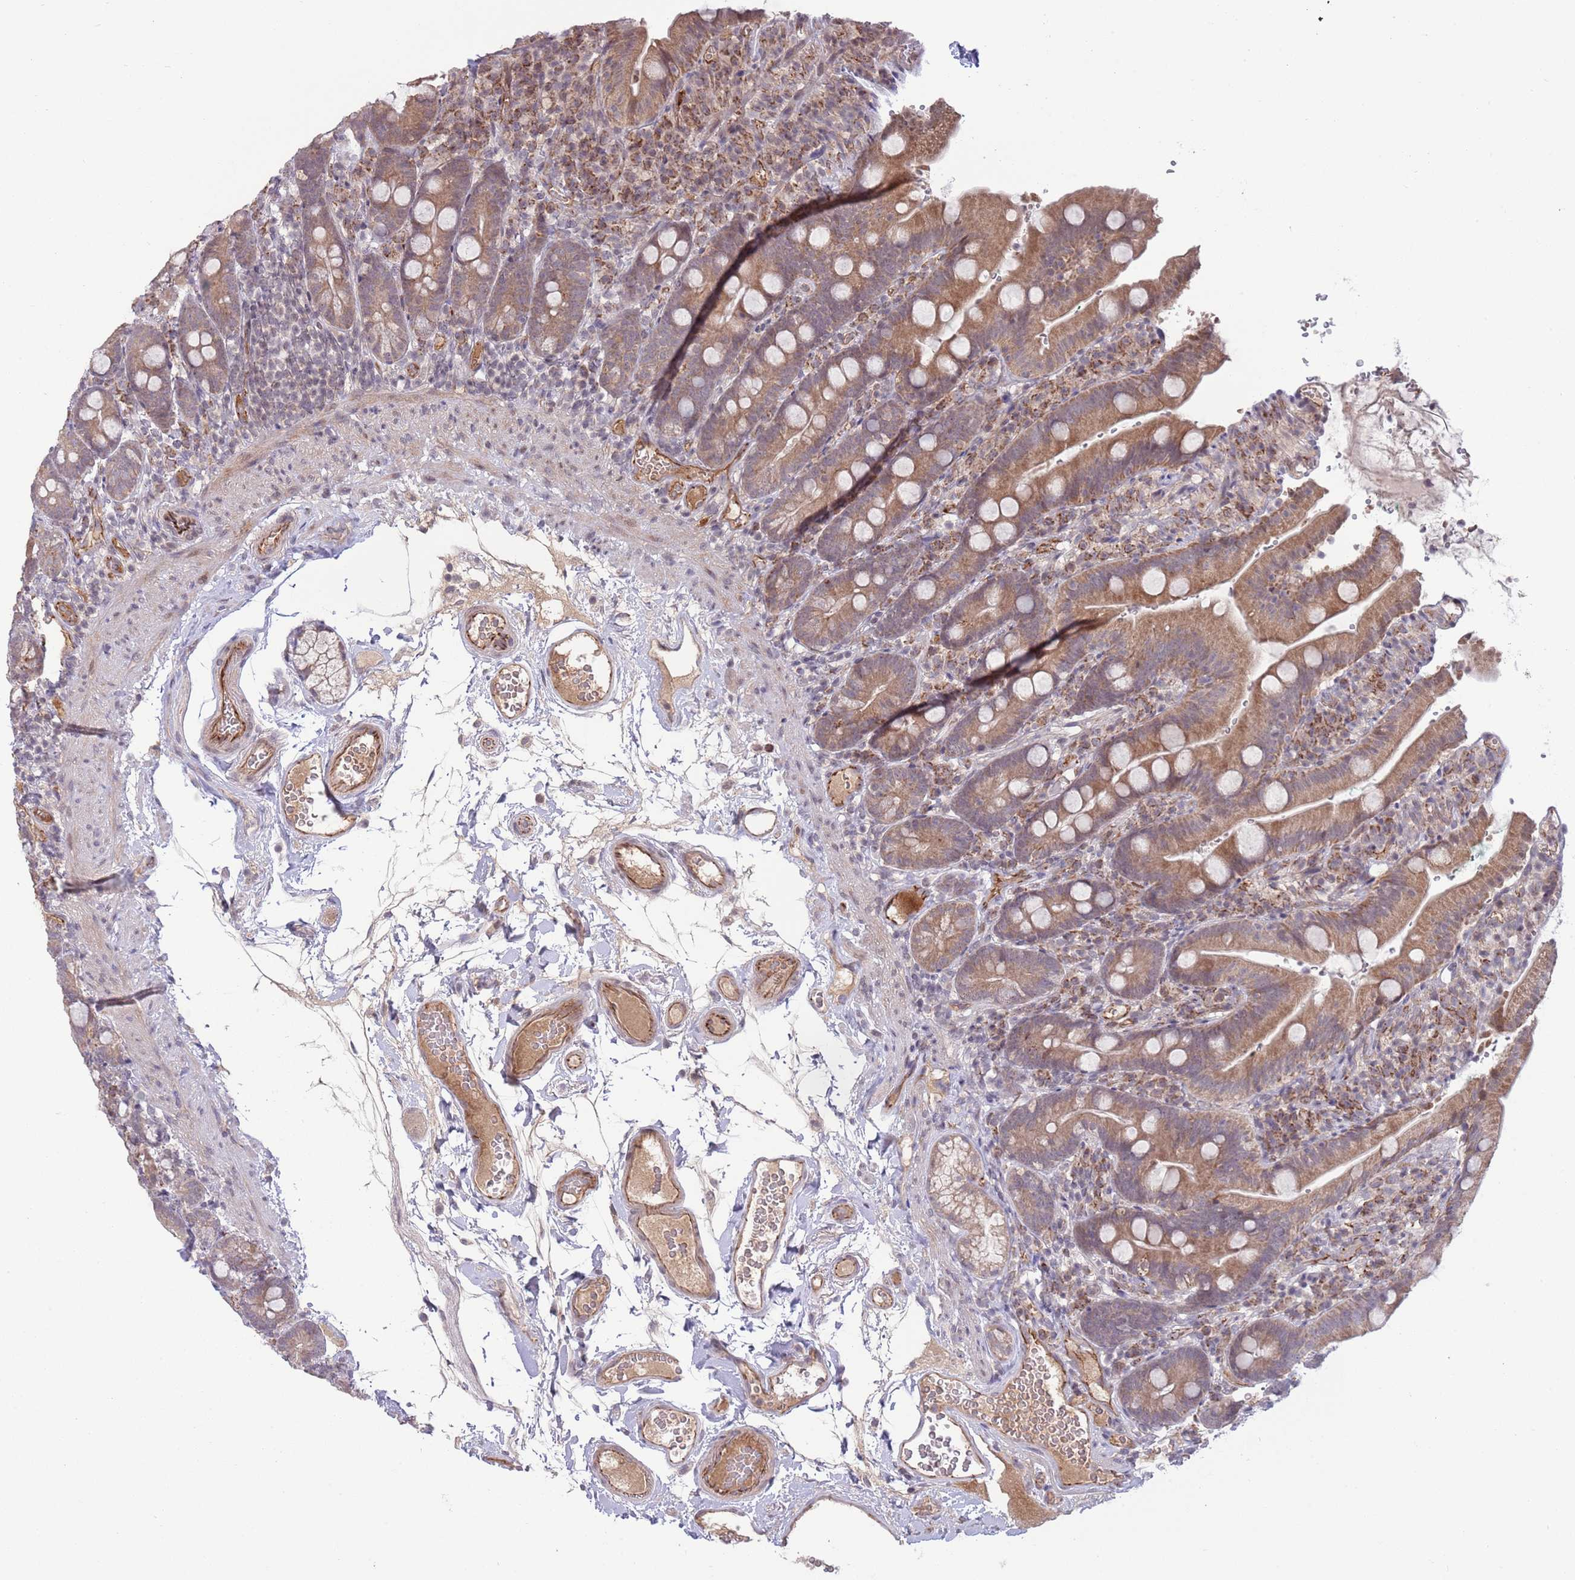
{"staining": {"intensity": "moderate", "quantity": ">75%", "location": "cytoplasmic/membranous"}, "tissue": "duodenum", "cell_type": "Glandular cells", "image_type": "normal", "snomed": [{"axis": "morphology", "description": "Normal tissue, NOS"}, {"axis": "topography", "description": "Duodenum"}], "caption": "Normal duodenum was stained to show a protein in brown. There is medium levels of moderate cytoplasmic/membranous positivity in about >75% of glandular cells.", "gene": "DPP10", "patient": {"sex": "female", "age": 67}}